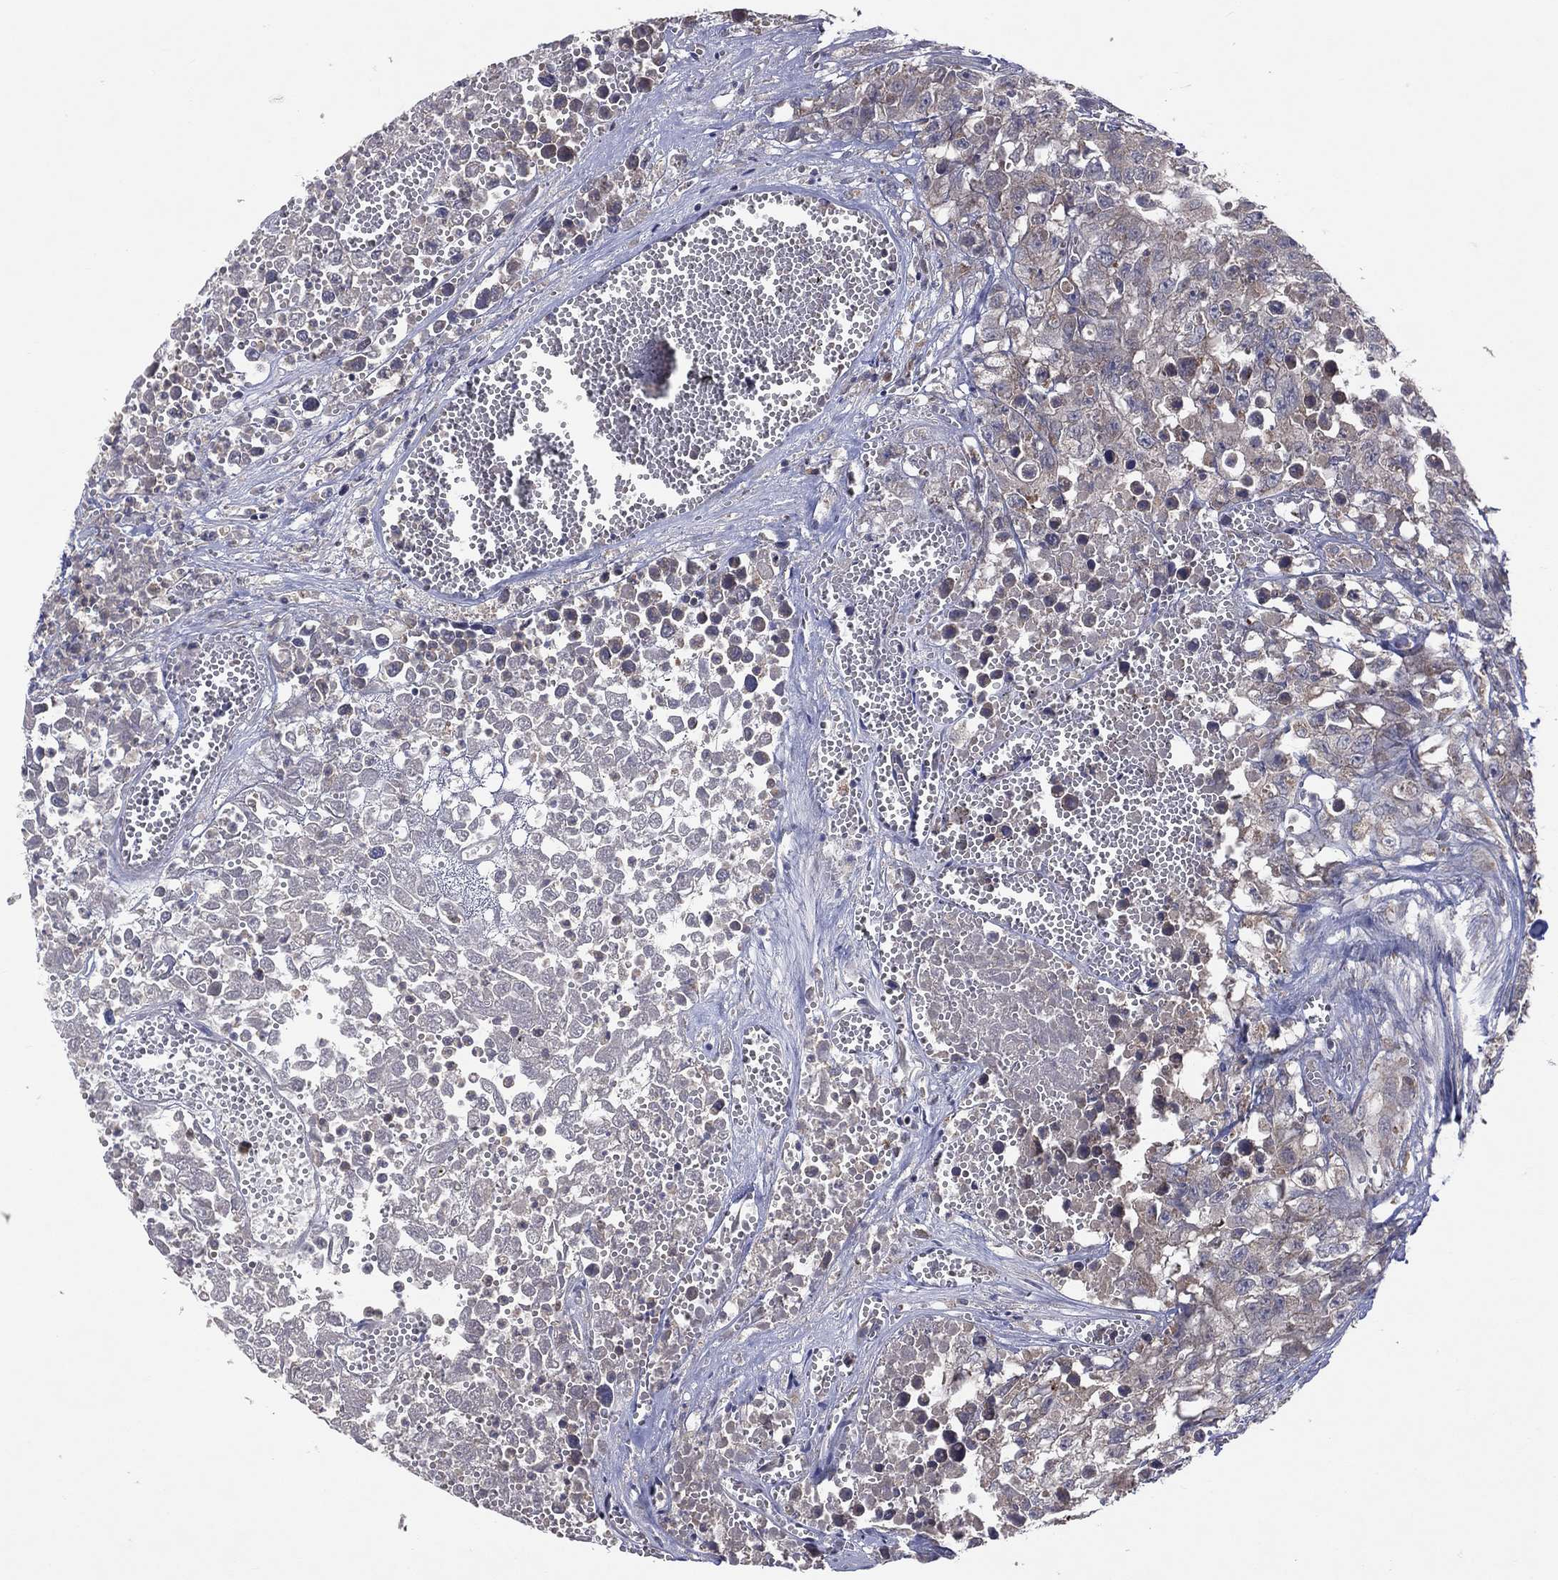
{"staining": {"intensity": "negative", "quantity": "none", "location": "none"}, "tissue": "testis cancer", "cell_type": "Tumor cells", "image_type": "cancer", "snomed": [{"axis": "morphology", "description": "Seminoma, NOS"}, {"axis": "morphology", "description": "Carcinoma, Embryonal, NOS"}, {"axis": "topography", "description": "Testis"}], "caption": "This is an immunohistochemistry micrograph of testis cancer (embryonal carcinoma). There is no staining in tumor cells.", "gene": "STARD3", "patient": {"sex": "male", "age": 22}}